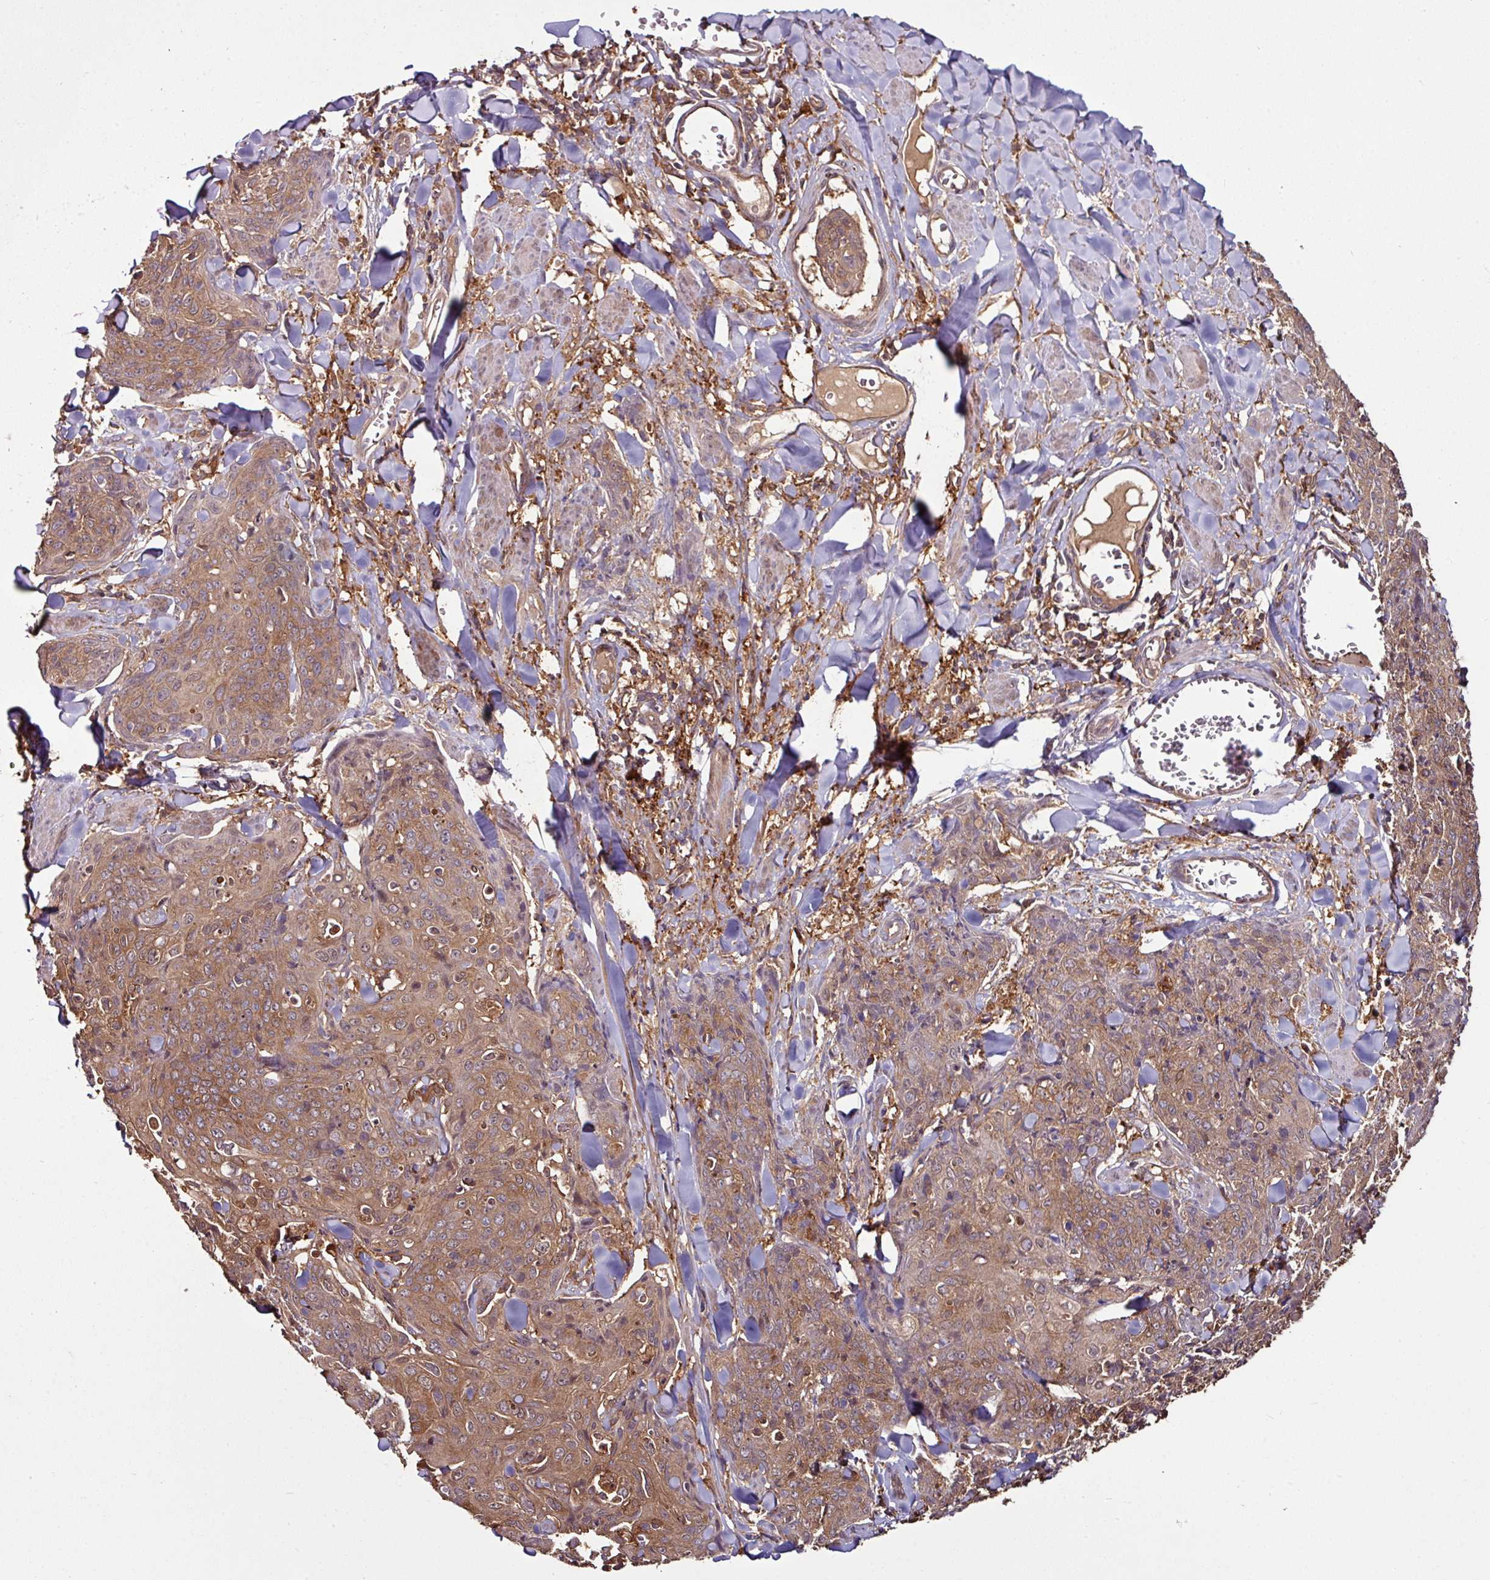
{"staining": {"intensity": "moderate", "quantity": ">75%", "location": "cytoplasmic/membranous"}, "tissue": "skin cancer", "cell_type": "Tumor cells", "image_type": "cancer", "snomed": [{"axis": "morphology", "description": "Squamous cell carcinoma, NOS"}, {"axis": "topography", "description": "Skin"}, {"axis": "topography", "description": "Vulva"}], "caption": "The immunohistochemical stain labels moderate cytoplasmic/membranous positivity in tumor cells of skin cancer tissue.", "gene": "GNPDA1", "patient": {"sex": "female", "age": 85}}